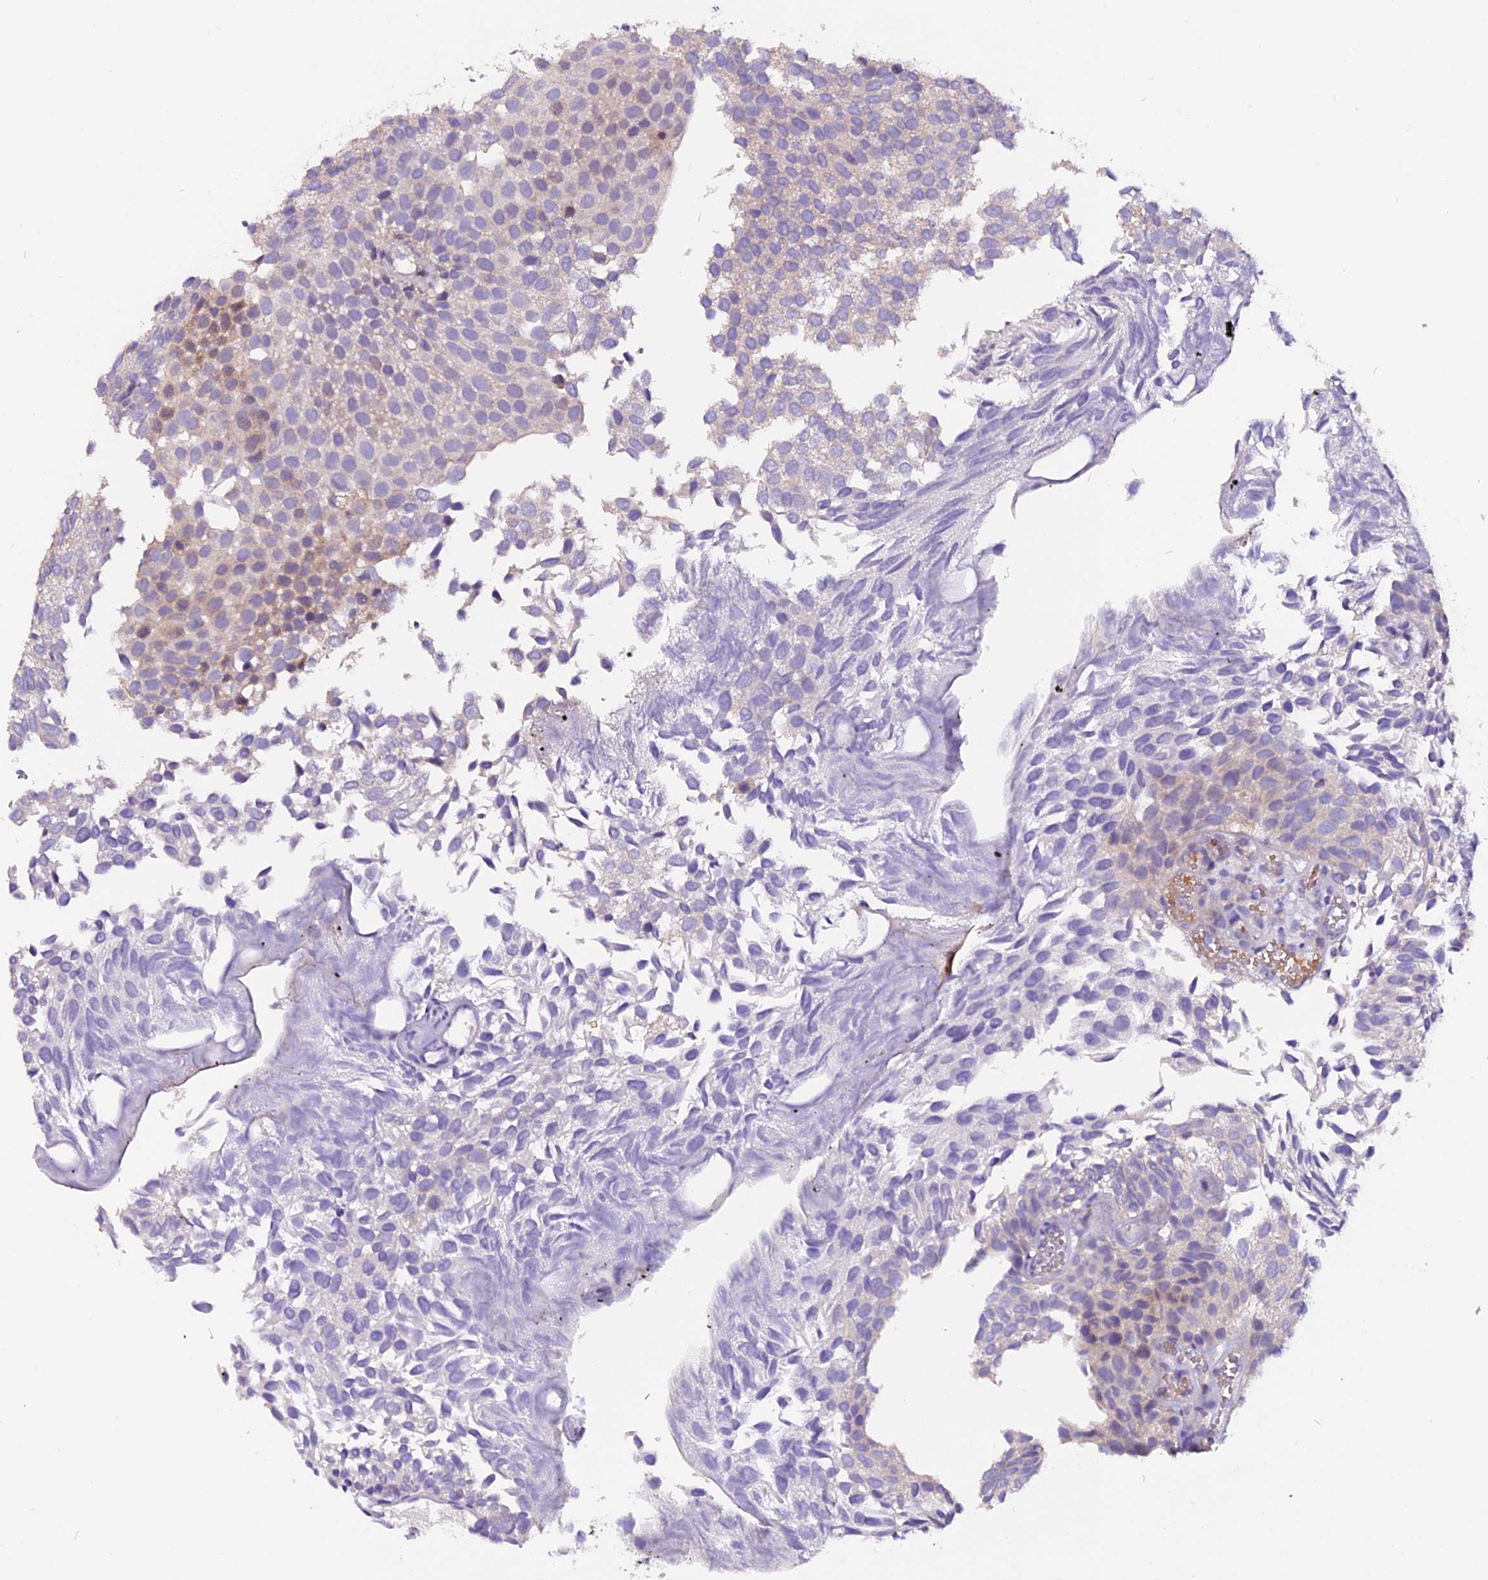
{"staining": {"intensity": "weak", "quantity": "25%-75%", "location": "cytoplasmic/membranous"}, "tissue": "urothelial cancer", "cell_type": "Tumor cells", "image_type": "cancer", "snomed": [{"axis": "morphology", "description": "Urothelial carcinoma, Low grade"}, {"axis": "topography", "description": "Urinary bladder"}], "caption": "DAB immunohistochemical staining of human urothelial carcinoma (low-grade) reveals weak cytoplasmic/membranous protein expression in about 25%-75% of tumor cells. Ihc stains the protein in brown and the nuclei are stained blue.", "gene": "C9orf40", "patient": {"sex": "male", "age": 89}}